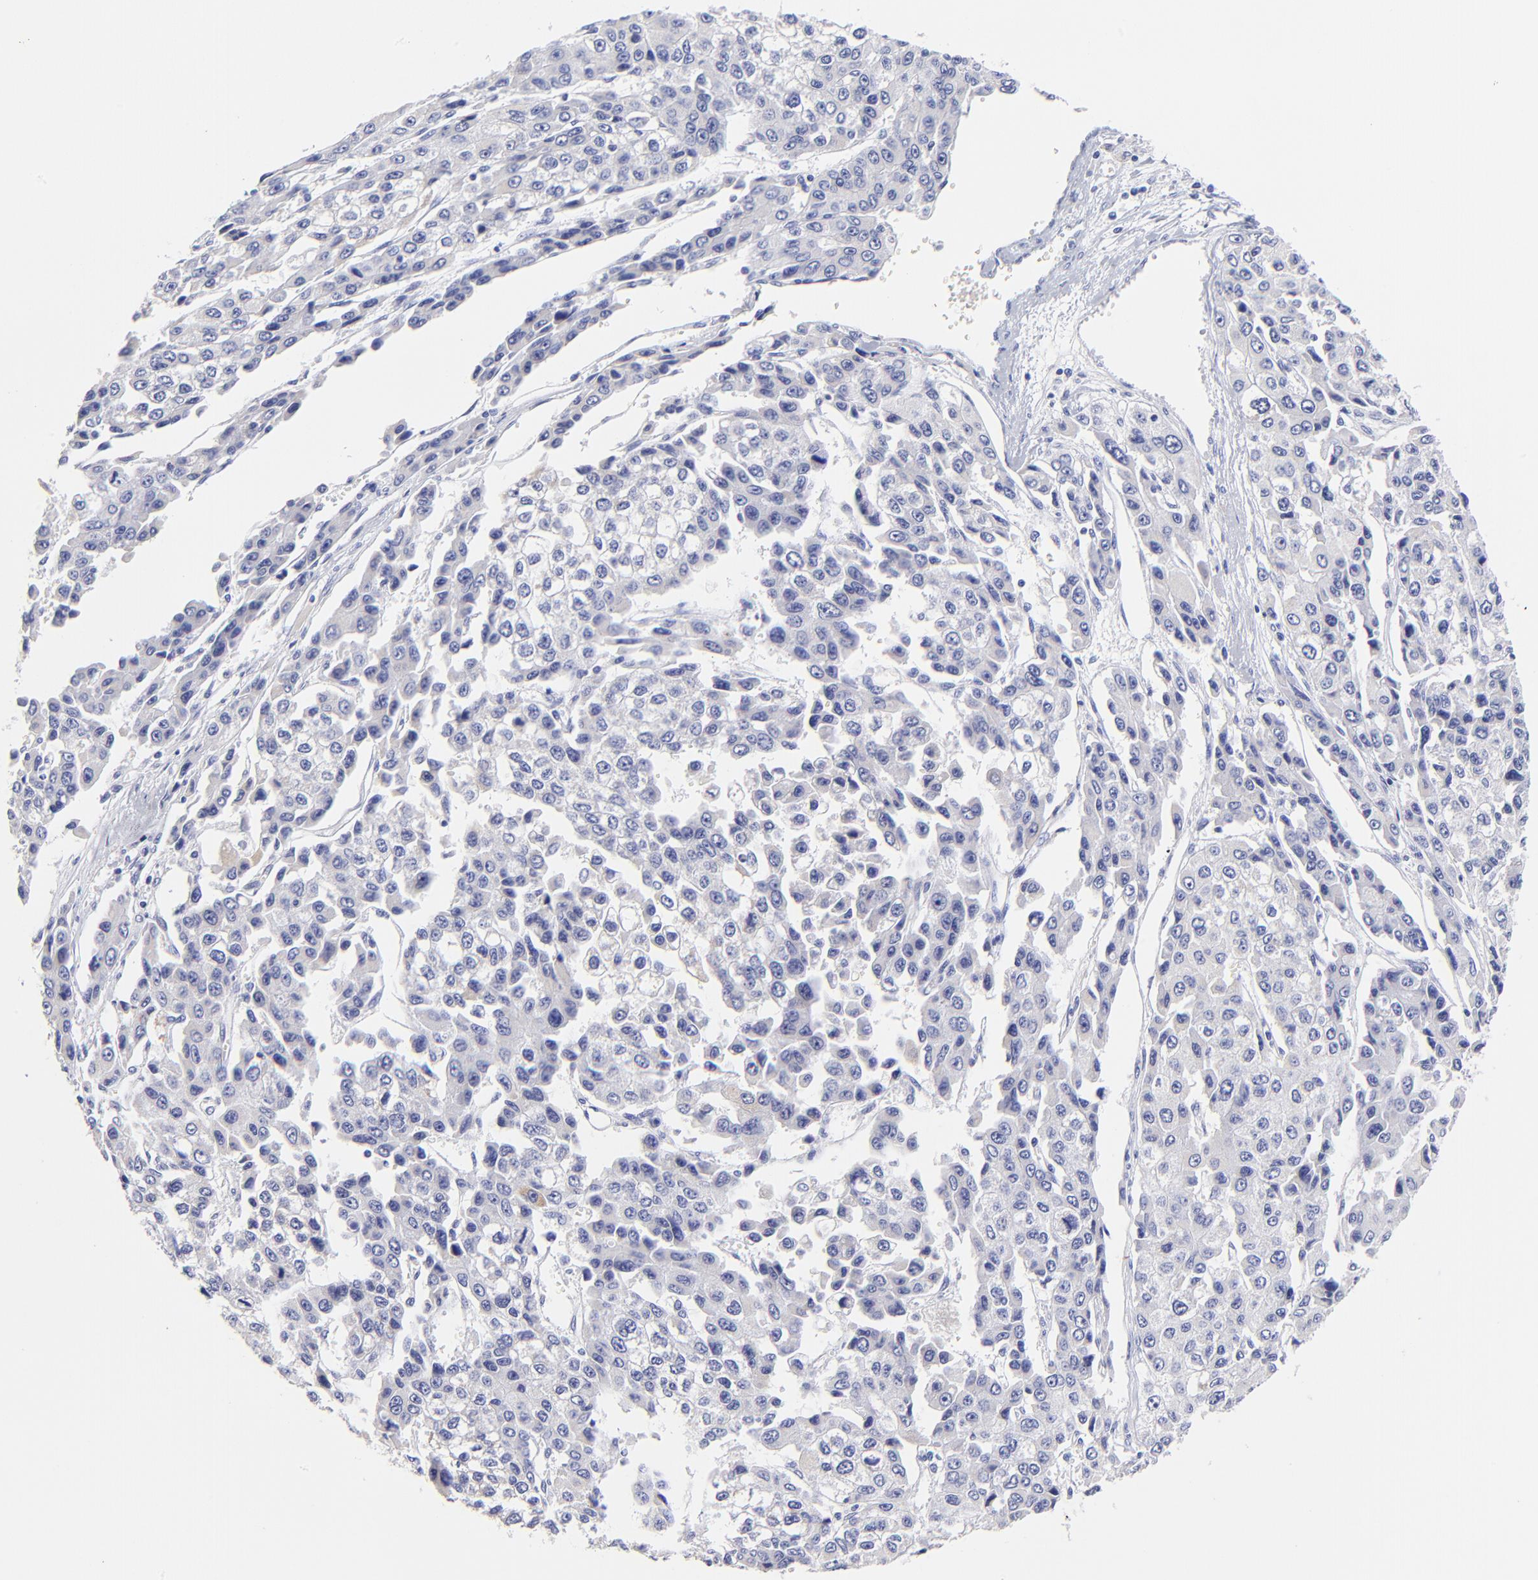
{"staining": {"intensity": "negative", "quantity": "none", "location": "none"}, "tissue": "liver cancer", "cell_type": "Tumor cells", "image_type": "cancer", "snomed": [{"axis": "morphology", "description": "Carcinoma, Hepatocellular, NOS"}, {"axis": "topography", "description": "Liver"}], "caption": "This photomicrograph is of liver cancer (hepatocellular carcinoma) stained with immunohistochemistry (IHC) to label a protein in brown with the nuclei are counter-stained blue. There is no positivity in tumor cells.", "gene": "ASB9", "patient": {"sex": "female", "age": 66}}